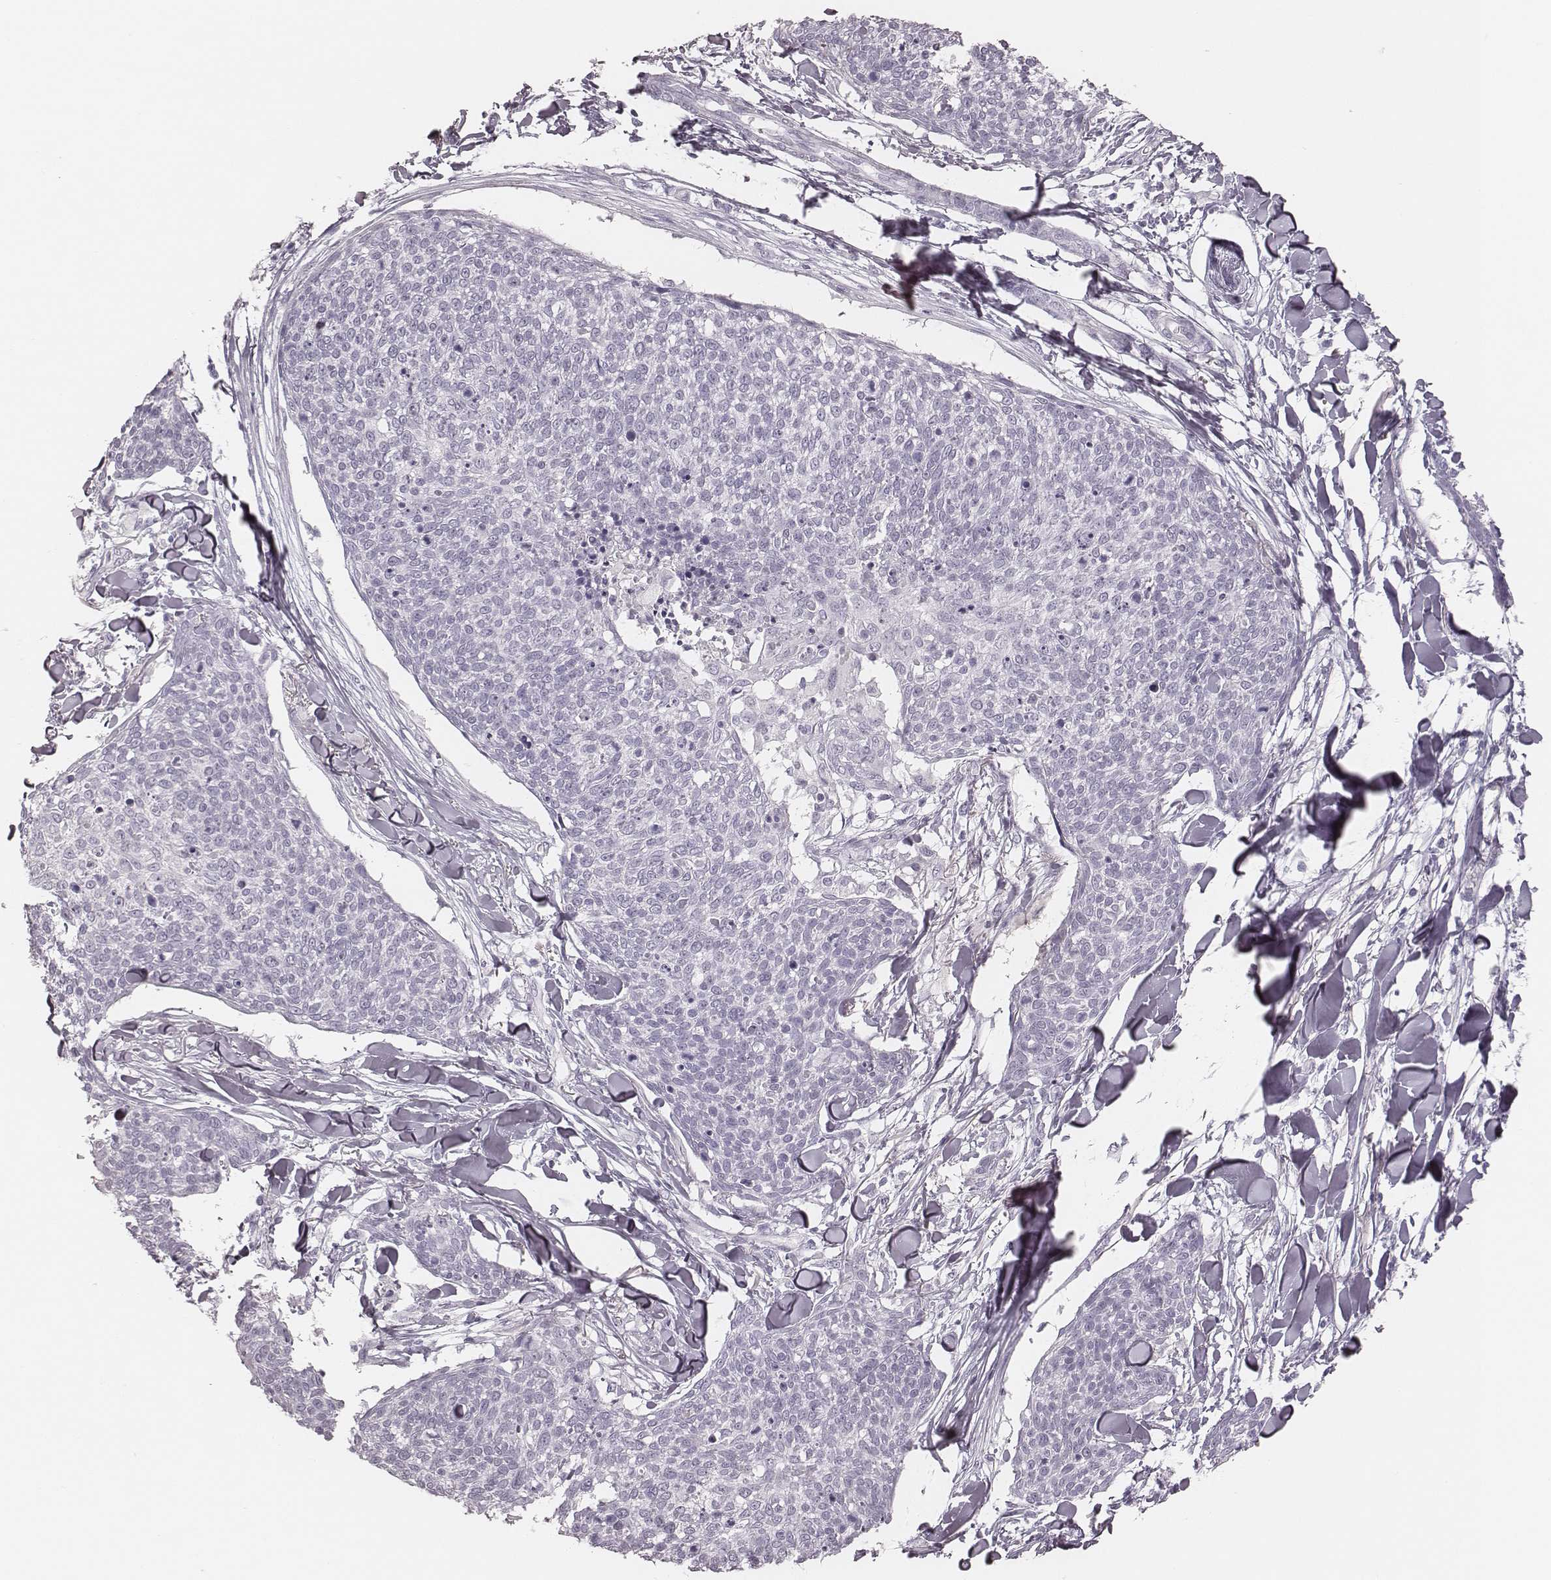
{"staining": {"intensity": "negative", "quantity": "none", "location": "none"}, "tissue": "skin cancer", "cell_type": "Tumor cells", "image_type": "cancer", "snomed": [{"axis": "morphology", "description": "Squamous cell carcinoma, NOS"}, {"axis": "topography", "description": "Skin"}, {"axis": "topography", "description": "Vulva"}], "caption": "Immunohistochemical staining of human skin cancer reveals no significant positivity in tumor cells. Brightfield microscopy of IHC stained with DAB (3,3'-diaminobenzidine) (brown) and hematoxylin (blue), captured at high magnification.", "gene": "MSX1", "patient": {"sex": "female", "age": 75}}